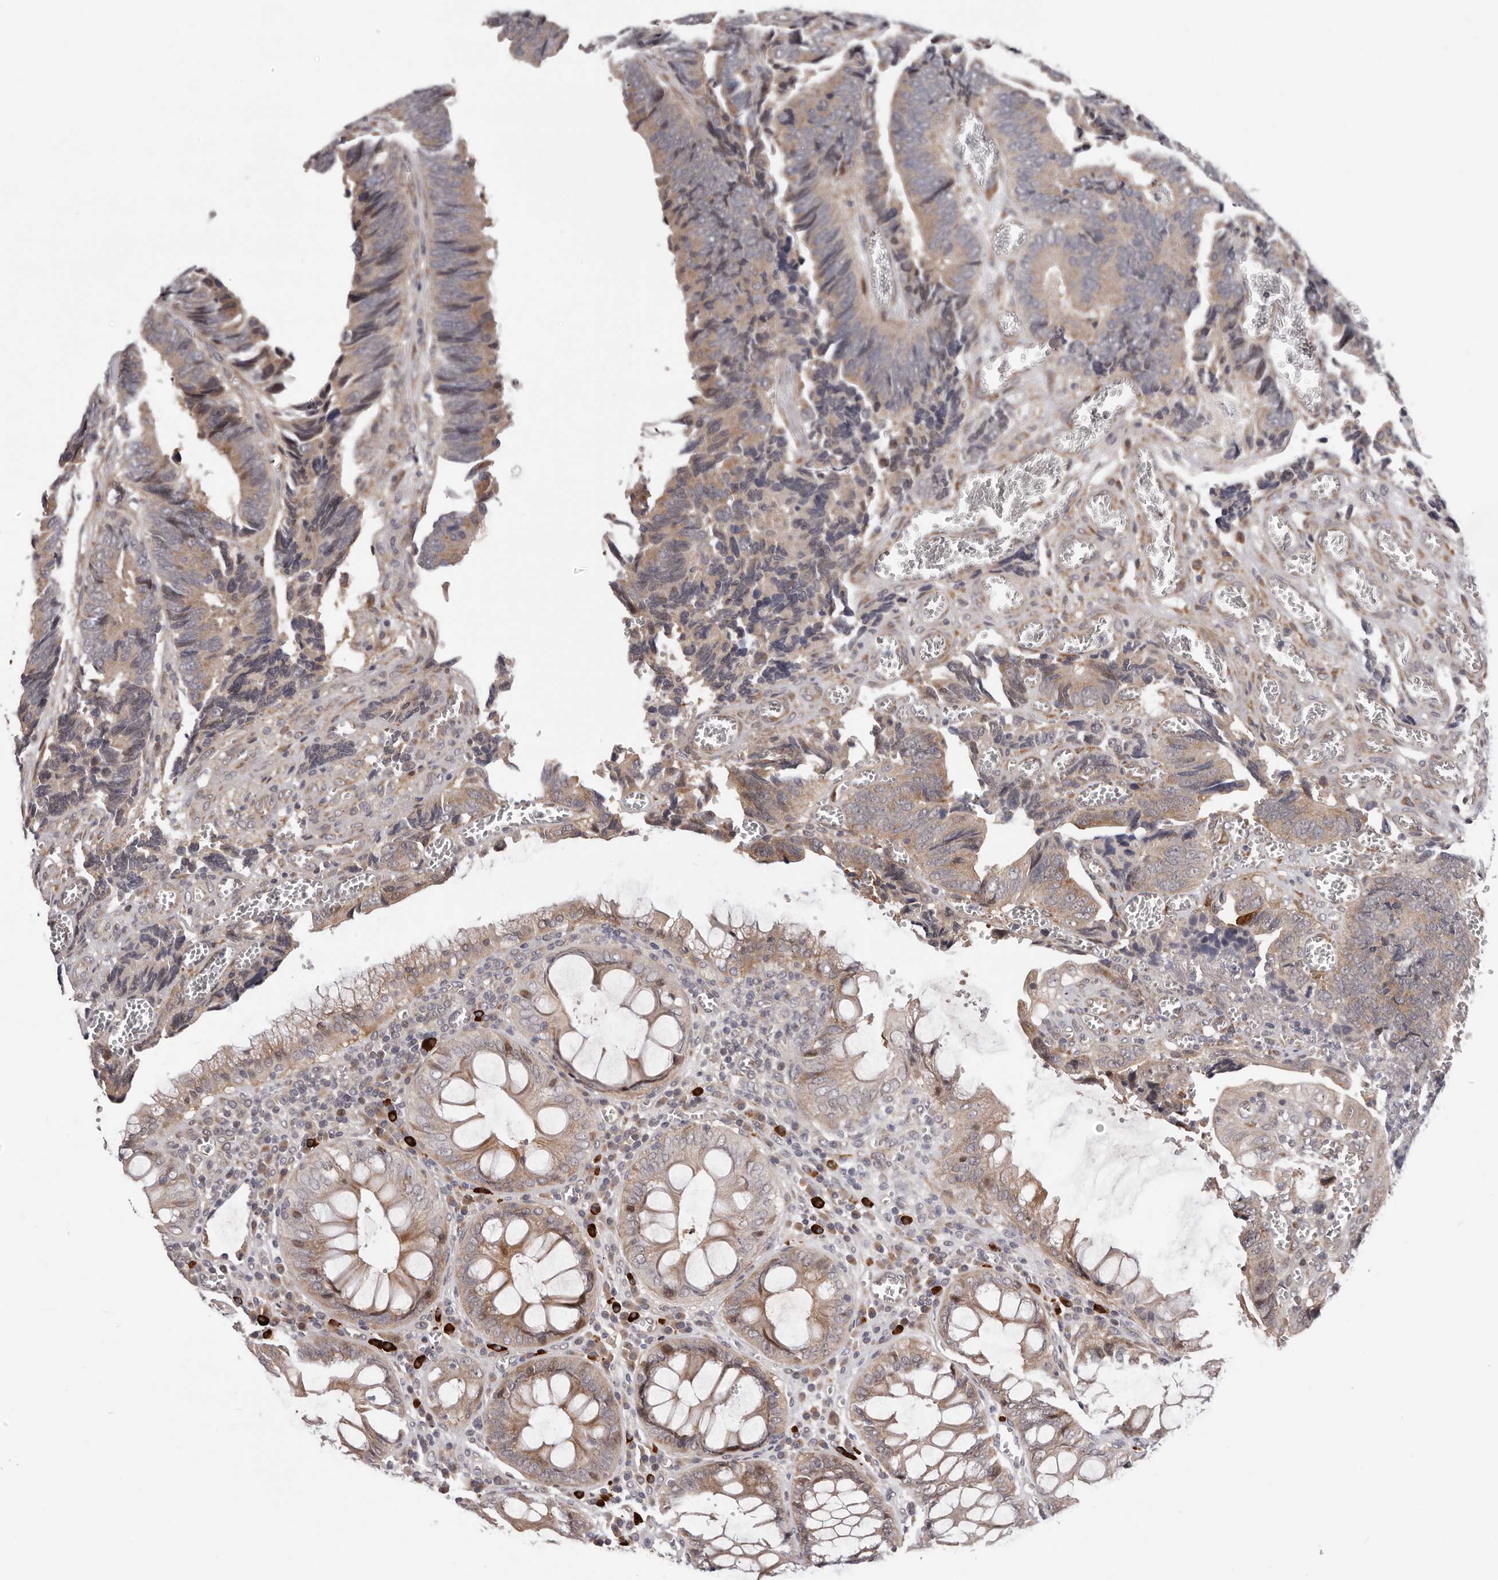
{"staining": {"intensity": "weak", "quantity": ">75%", "location": "cytoplasmic/membranous"}, "tissue": "colorectal cancer", "cell_type": "Tumor cells", "image_type": "cancer", "snomed": [{"axis": "morphology", "description": "Adenocarcinoma, NOS"}, {"axis": "topography", "description": "Colon"}], "caption": "Tumor cells show low levels of weak cytoplasmic/membranous staining in approximately >75% of cells in human adenocarcinoma (colorectal).", "gene": "MED8", "patient": {"sex": "male", "age": 72}}